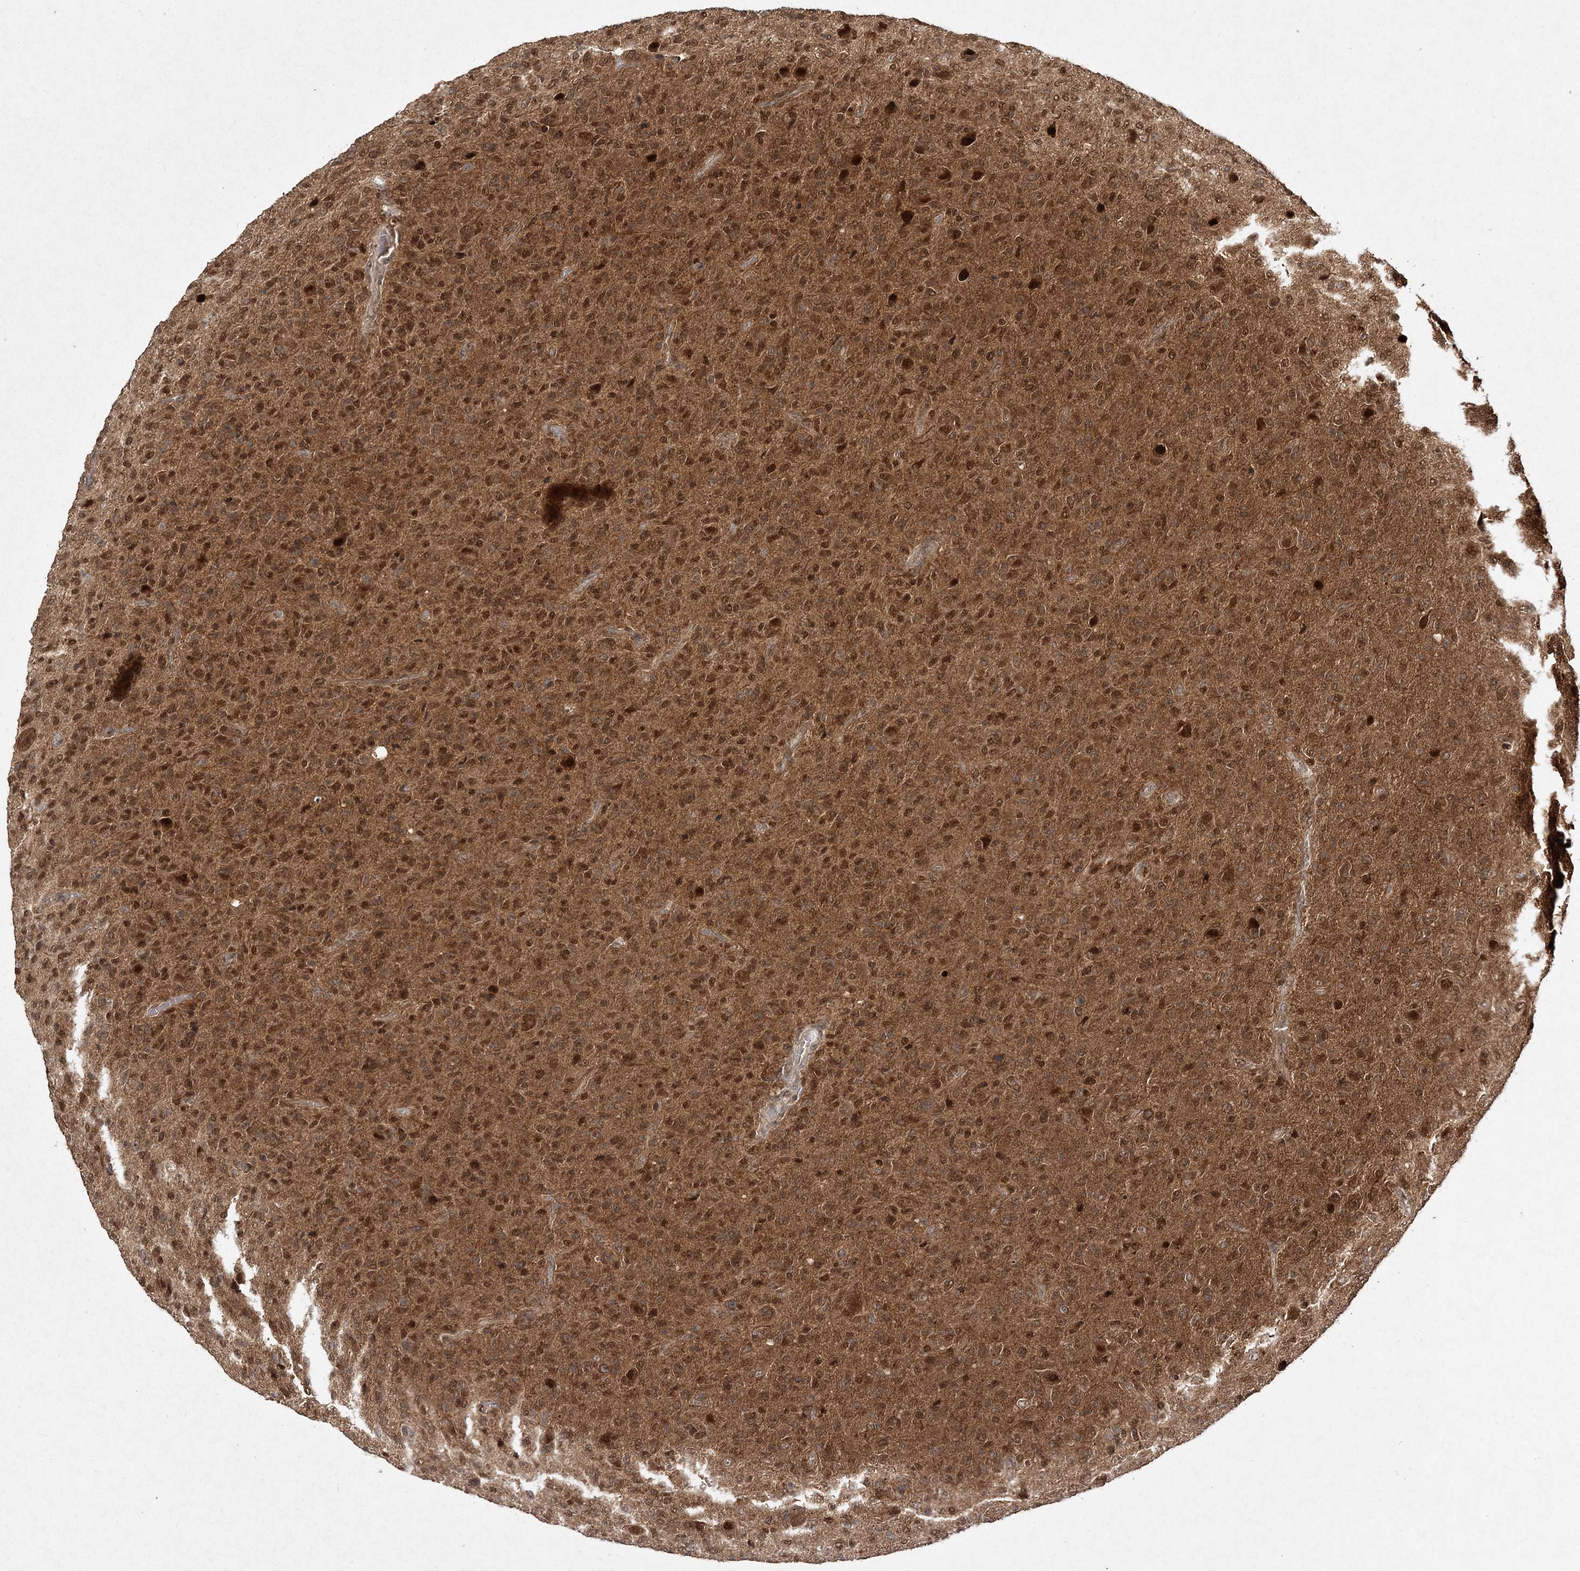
{"staining": {"intensity": "moderate", "quantity": ">75%", "location": "cytoplasmic/membranous,nuclear"}, "tissue": "glioma", "cell_type": "Tumor cells", "image_type": "cancer", "snomed": [{"axis": "morphology", "description": "Glioma, malignant, High grade"}, {"axis": "topography", "description": "Brain"}], "caption": "Immunohistochemistry (IHC) image of human malignant glioma (high-grade) stained for a protein (brown), which shows medium levels of moderate cytoplasmic/membranous and nuclear expression in approximately >75% of tumor cells.", "gene": "NIF3L1", "patient": {"sex": "female", "age": 57}}